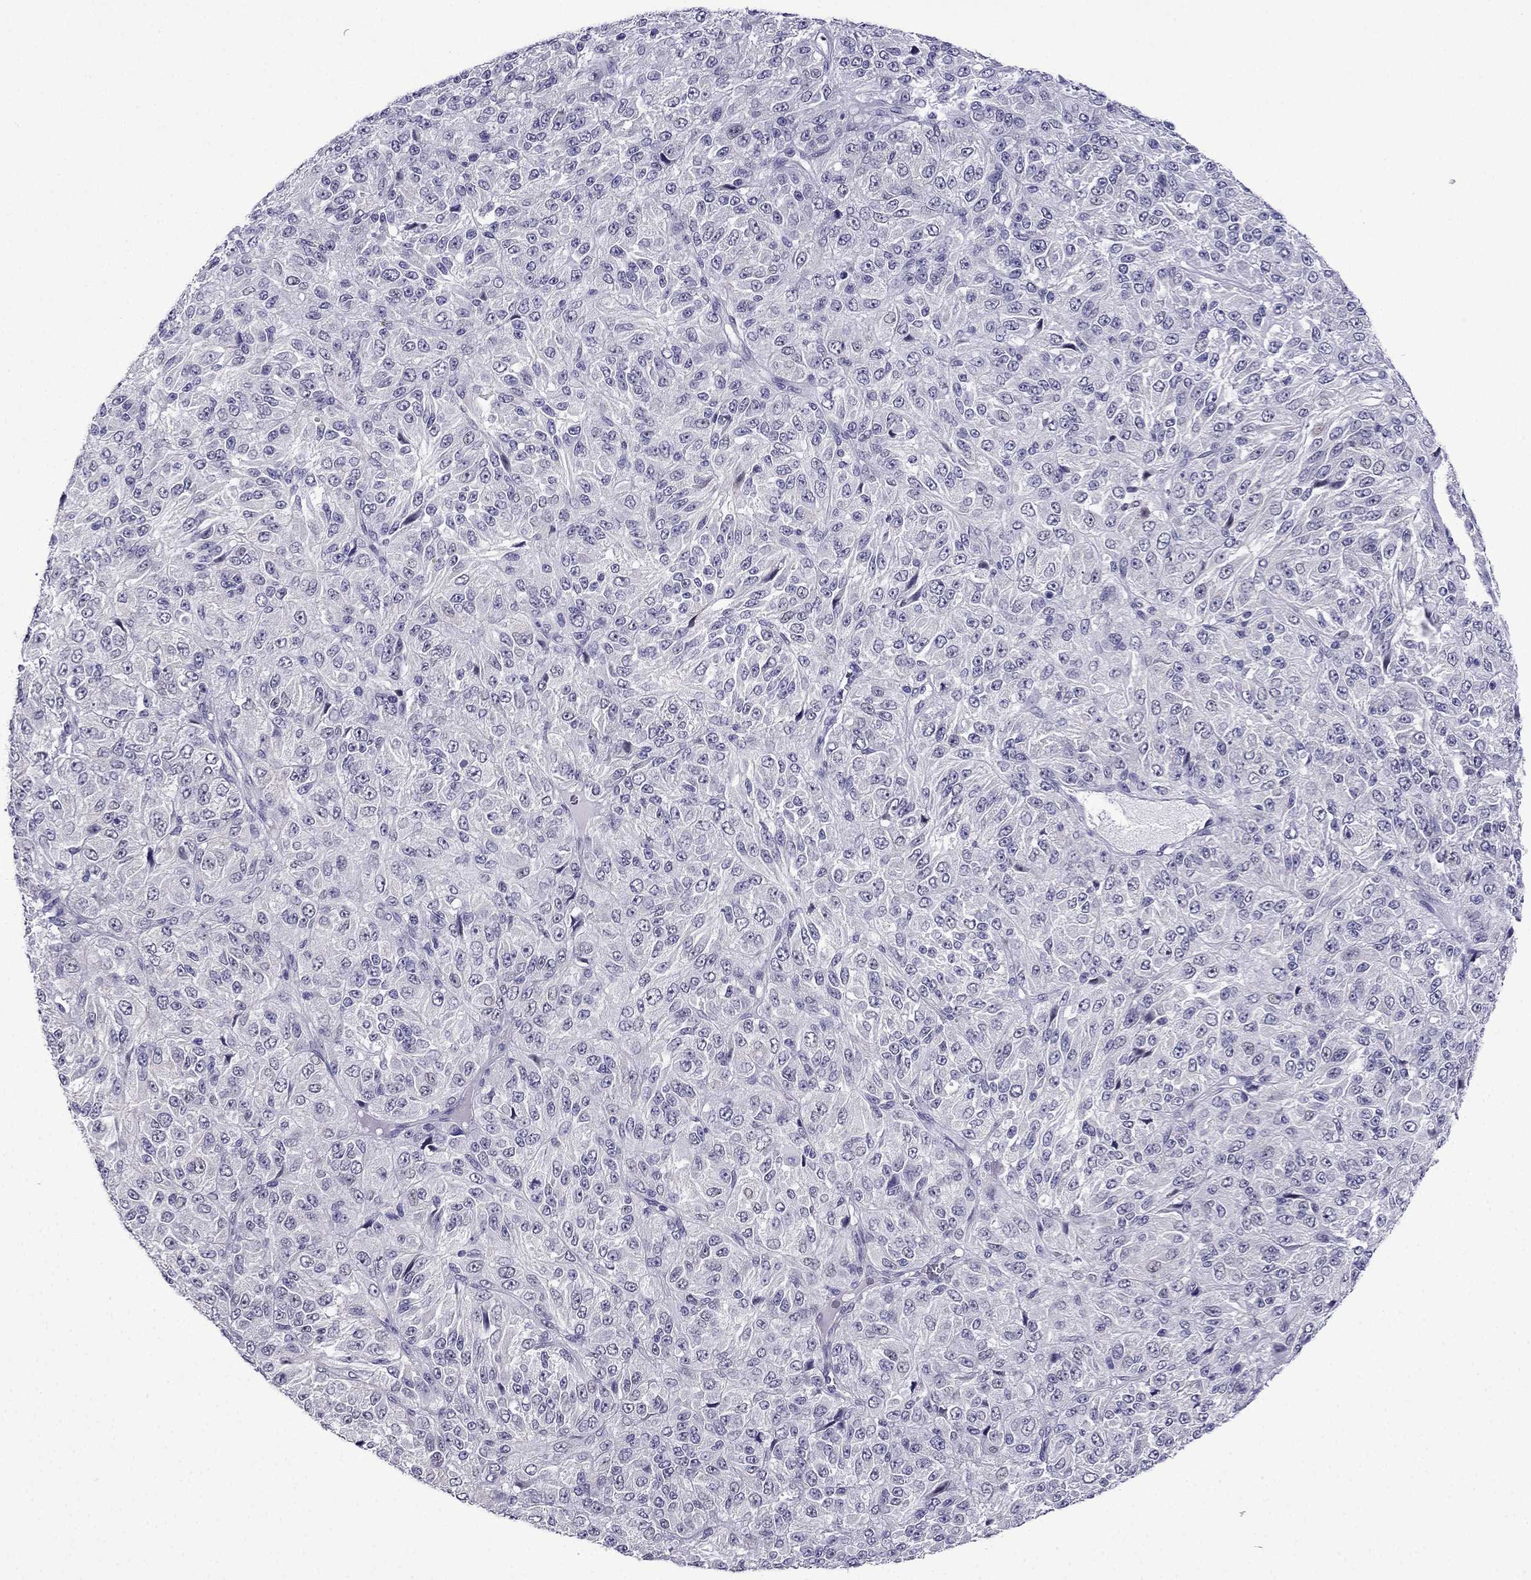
{"staining": {"intensity": "negative", "quantity": "none", "location": "none"}, "tissue": "melanoma", "cell_type": "Tumor cells", "image_type": "cancer", "snomed": [{"axis": "morphology", "description": "Malignant melanoma, Metastatic site"}, {"axis": "topography", "description": "Brain"}], "caption": "An immunohistochemistry (IHC) micrograph of melanoma is shown. There is no staining in tumor cells of melanoma.", "gene": "POM121L12", "patient": {"sex": "female", "age": 56}}